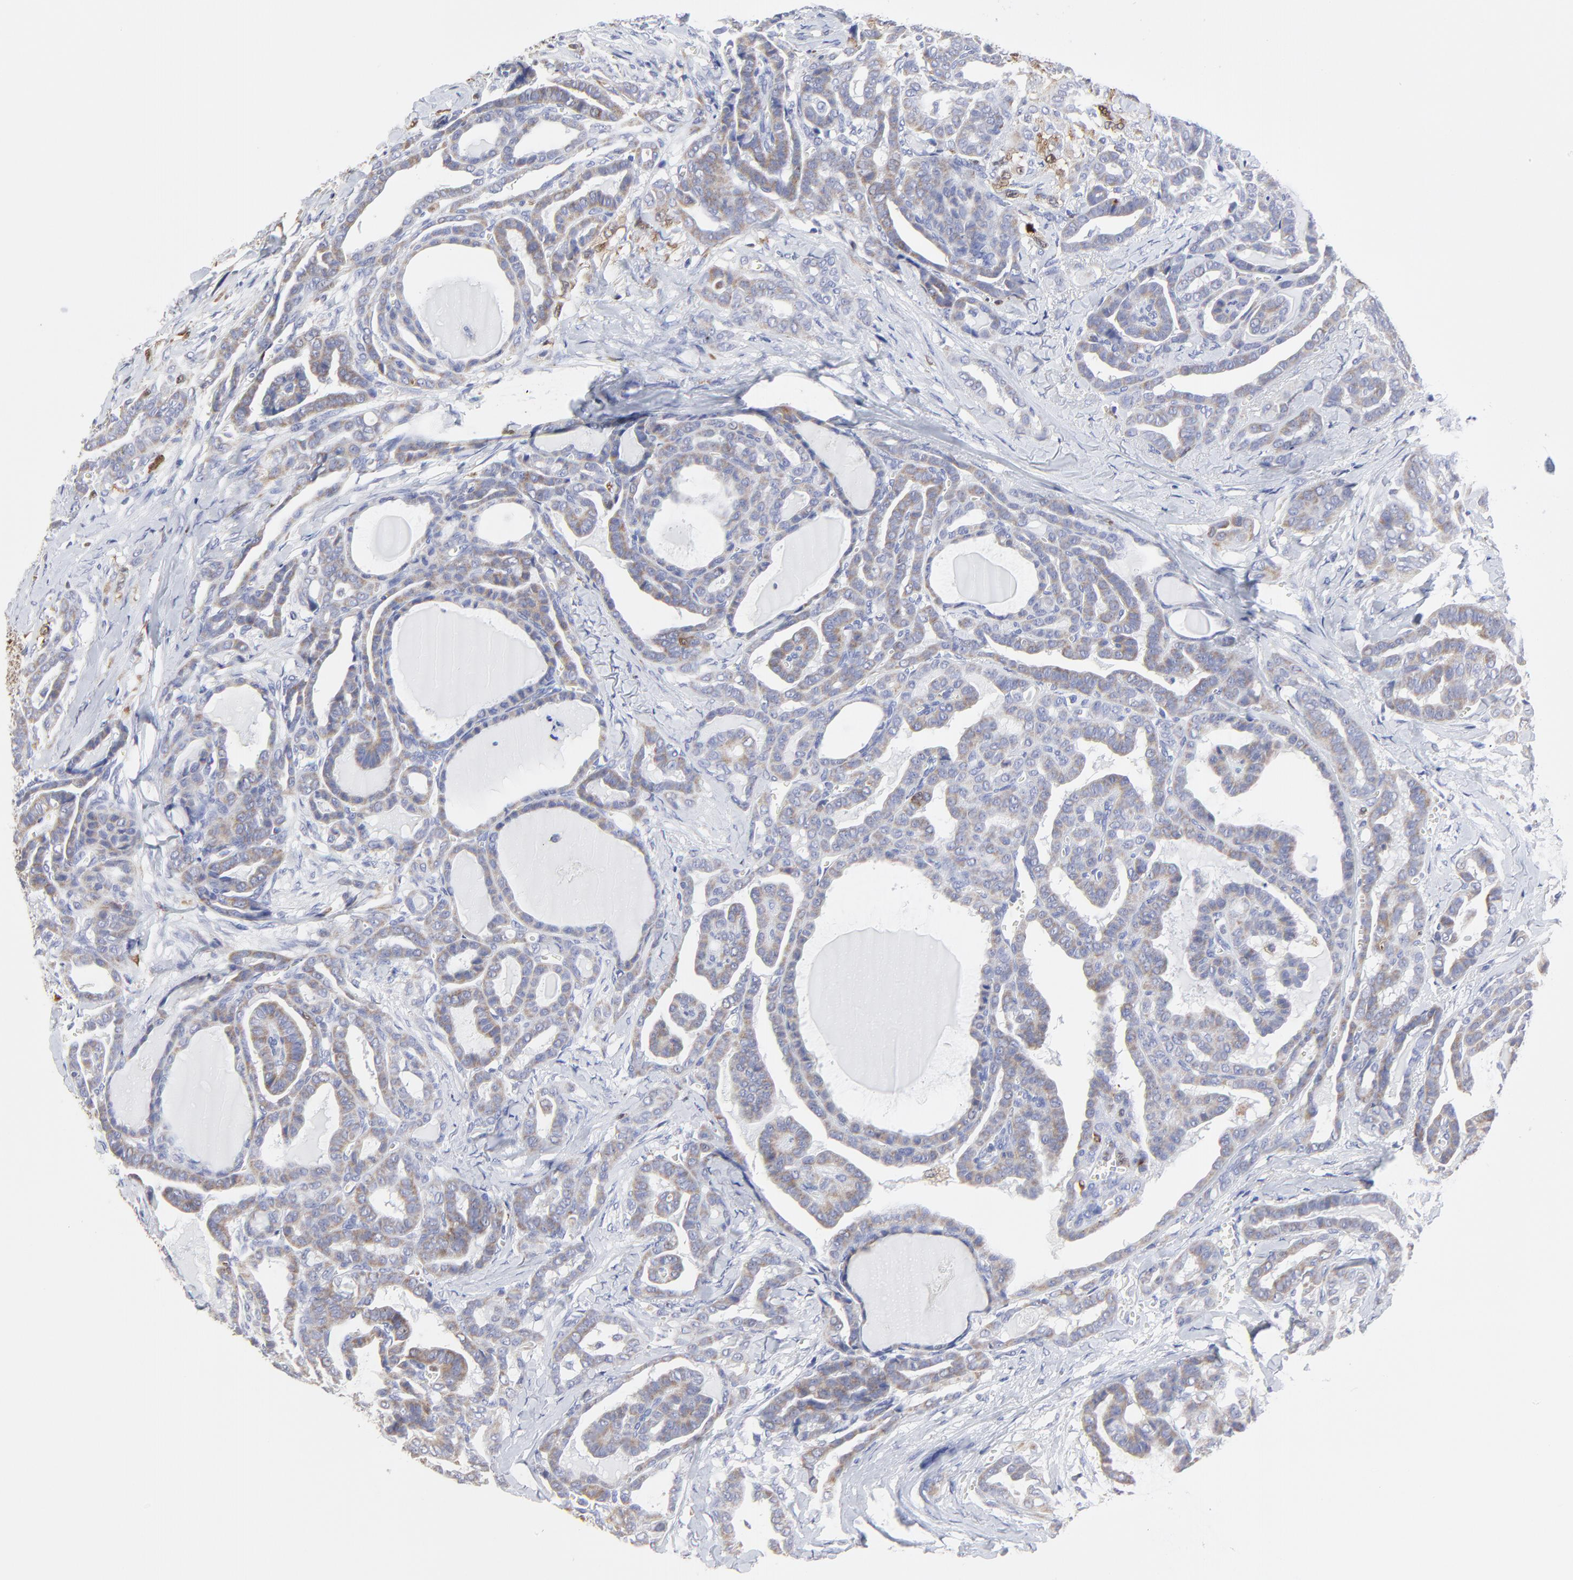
{"staining": {"intensity": "weak", "quantity": "25%-75%", "location": "cytoplasmic/membranous"}, "tissue": "thyroid cancer", "cell_type": "Tumor cells", "image_type": "cancer", "snomed": [{"axis": "morphology", "description": "Carcinoma, NOS"}, {"axis": "topography", "description": "Thyroid gland"}], "caption": "The photomicrograph demonstrates a brown stain indicating the presence of a protein in the cytoplasmic/membranous of tumor cells in thyroid cancer.", "gene": "NCAPH", "patient": {"sex": "female", "age": 91}}